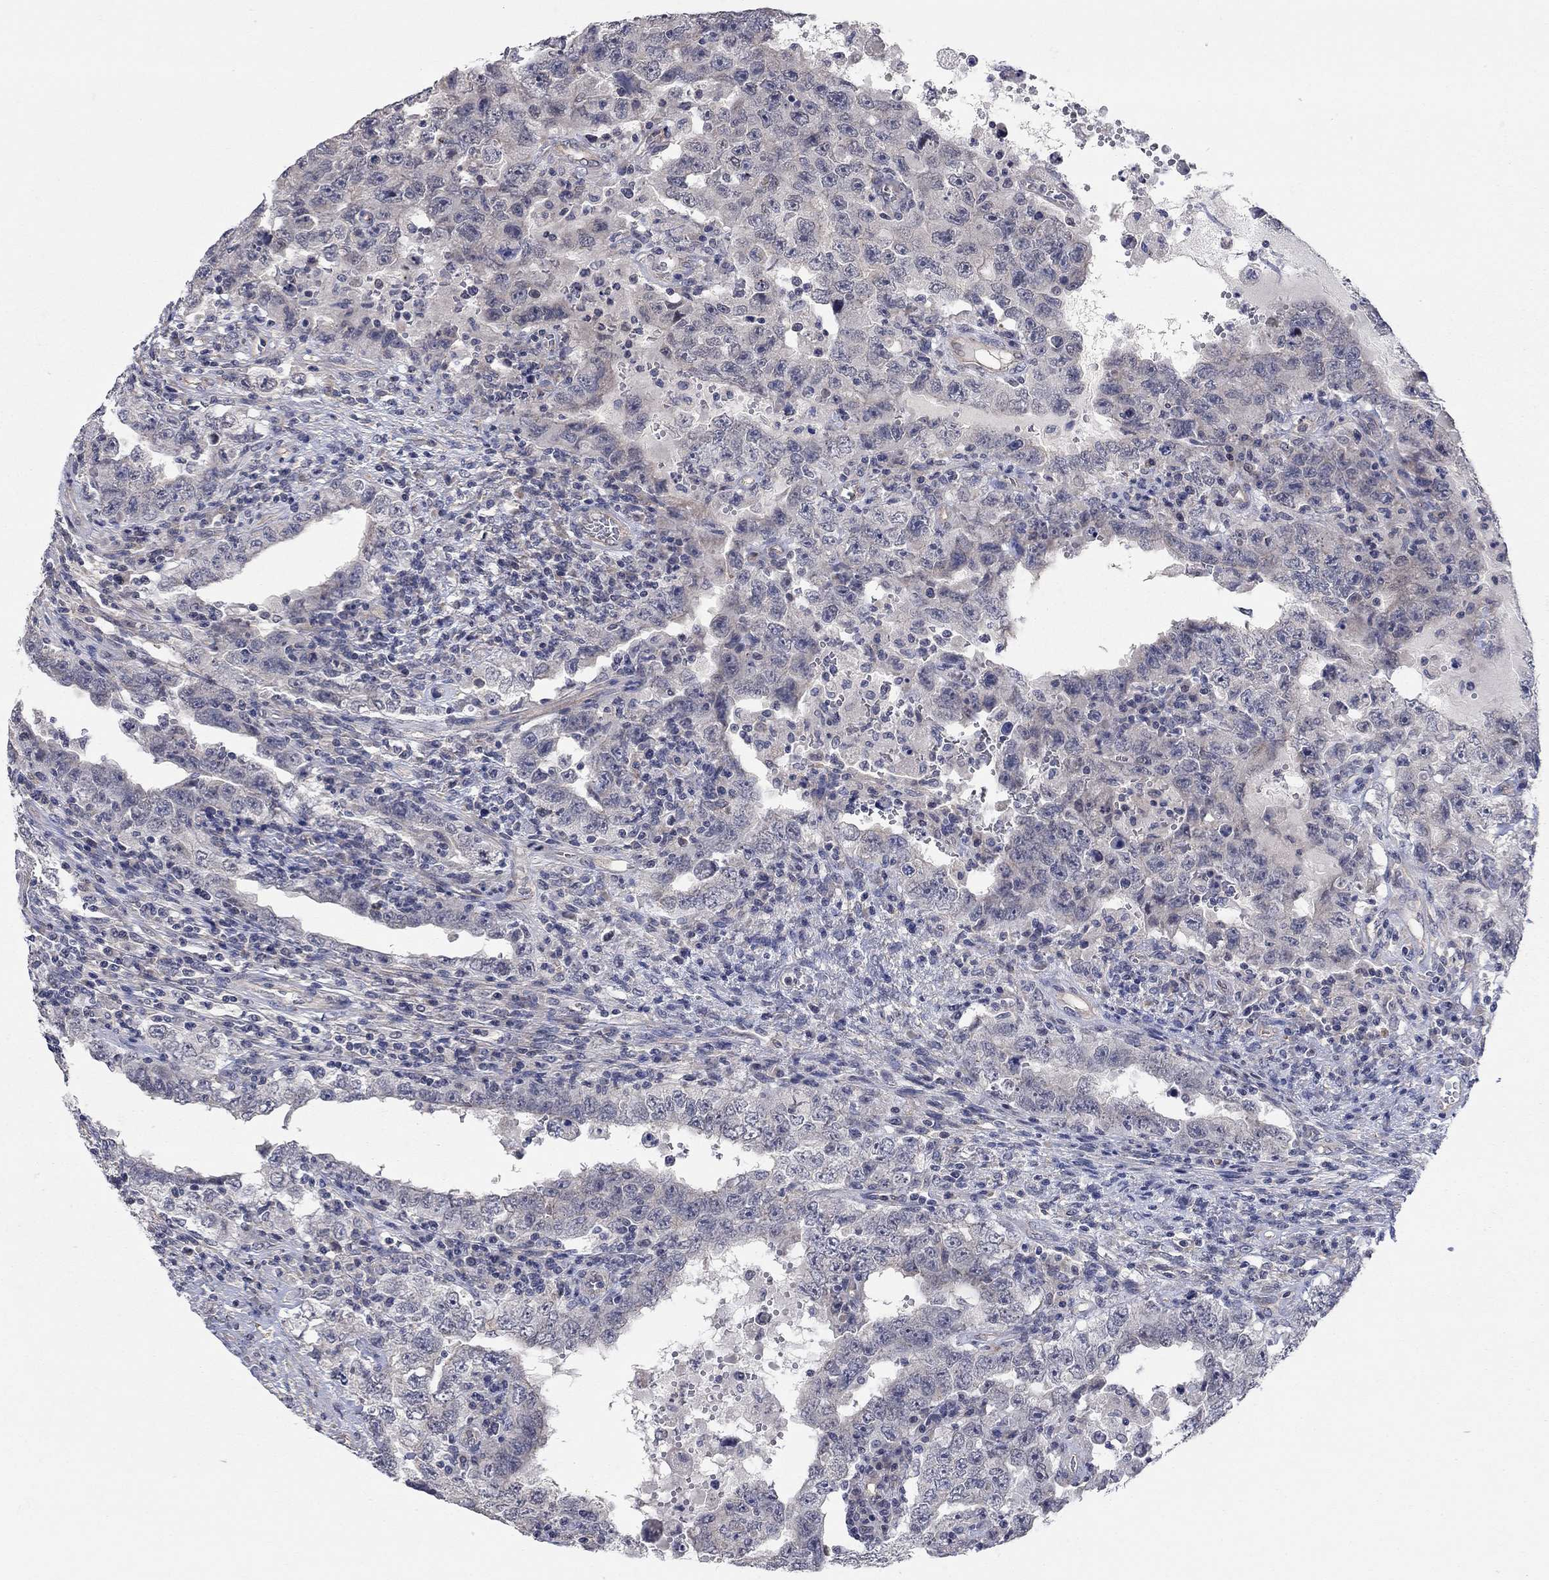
{"staining": {"intensity": "negative", "quantity": "none", "location": "none"}, "tissue": "testis cancer", "cell_type": "Tumor cells", "image_type": "cancer", "snomed": [{"axis": "morphology", "description": "Carcinoma, Embryonal, NOS"}, {"axis": "topography", "description": "Testis"}], "caption": "Tumor cells show no significant protein positivity in testis cancer (embryonal carcinoma).", "gene": "WASF3", "patient": {"sex": "male", "age": 26}}